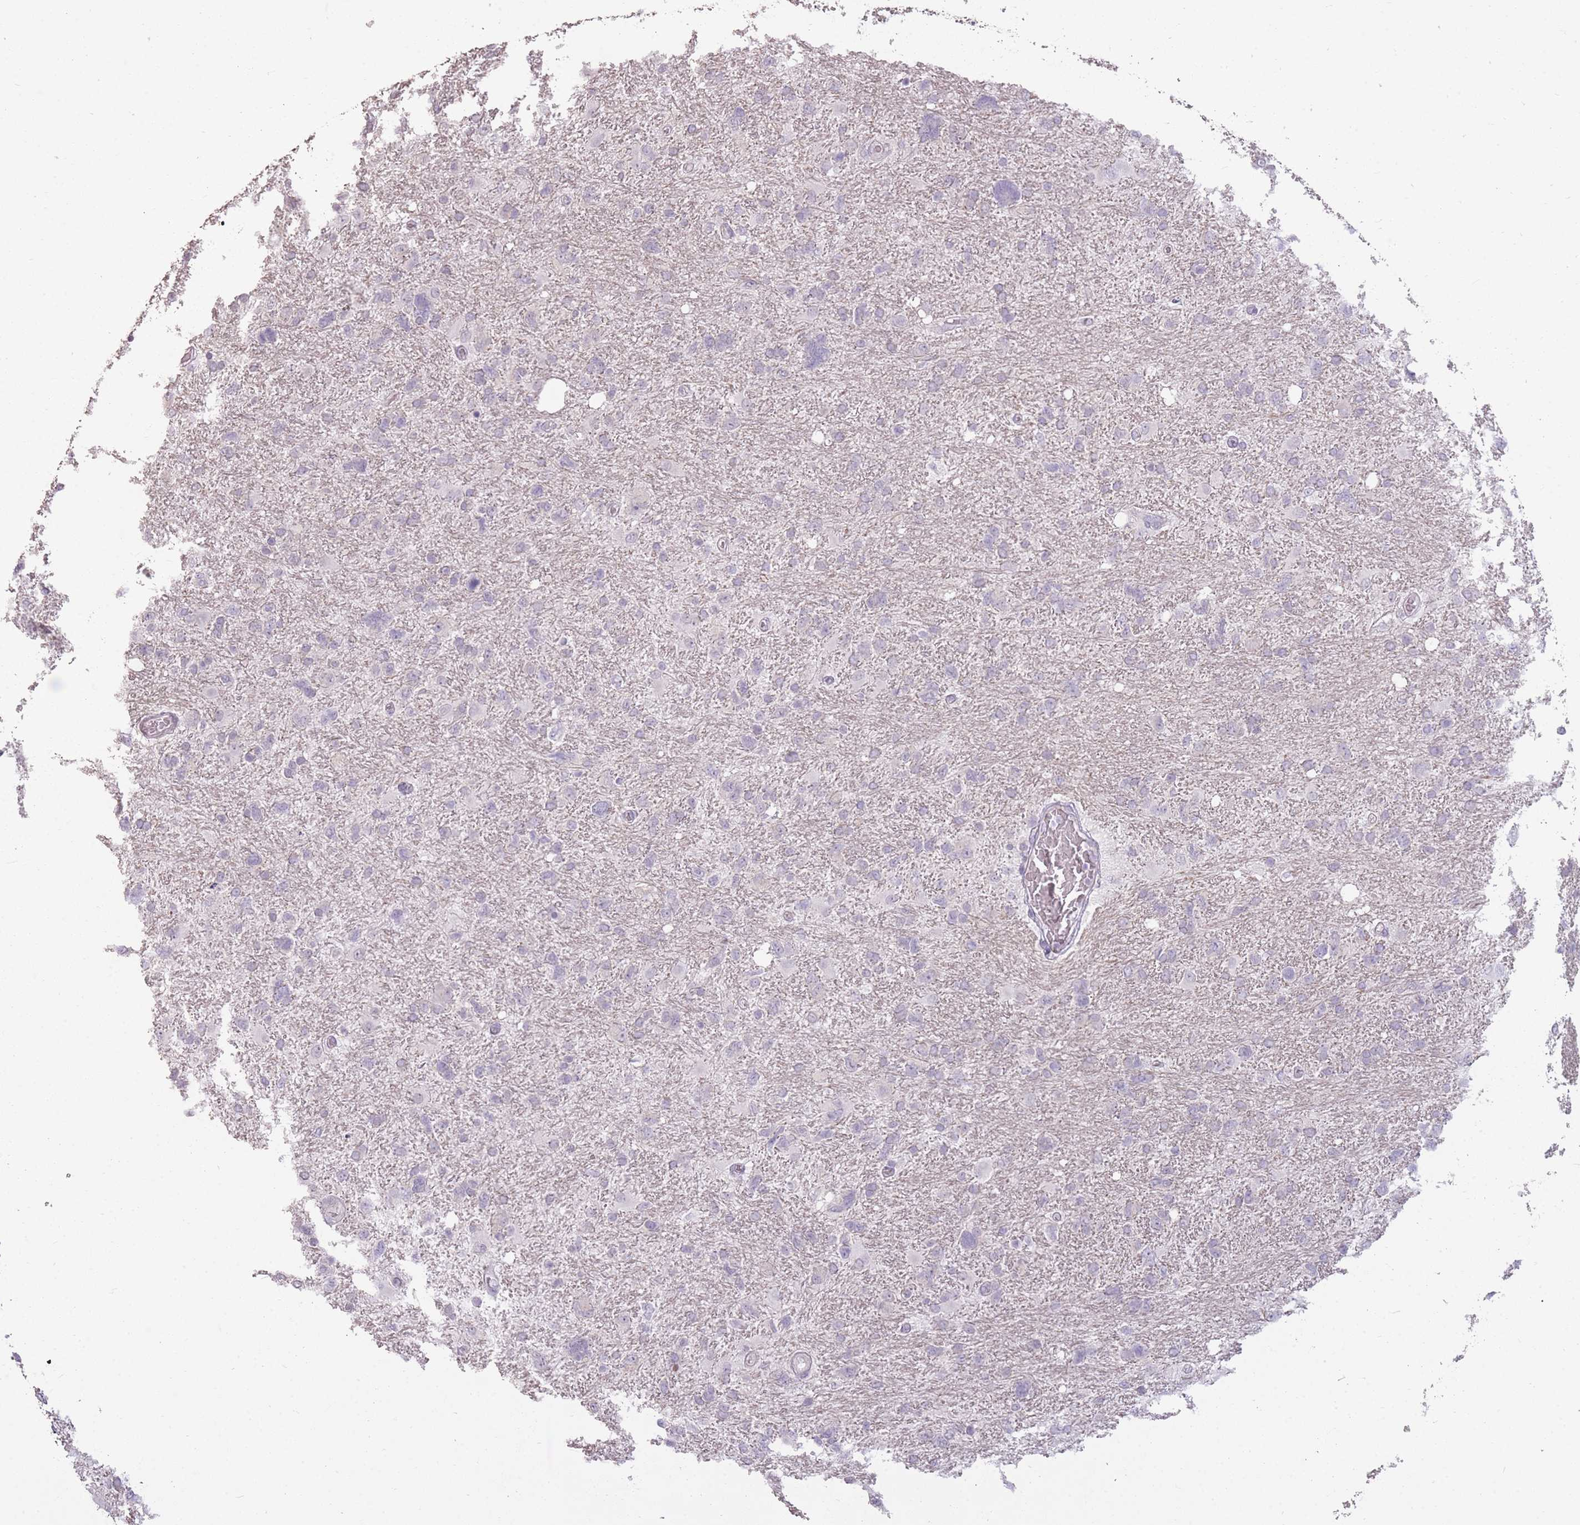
{"staining": {"intensity": "negative", "quantity": "none", "location": "none"}, "tissue": "glioma", "cell_type": "Tumor cells", "image_type": "cancer", "snomed": [{"axis": "morphology", "description": "Glioma, malignant, High grade"}, {"axis": "topography", "description": "Brain"}], "caption": "An IHC image of glioma is shown. There is no staining in tumor cells of glioma.", "gene": "ZBTB24", "patient": {"sex": "male", "age": 61}}